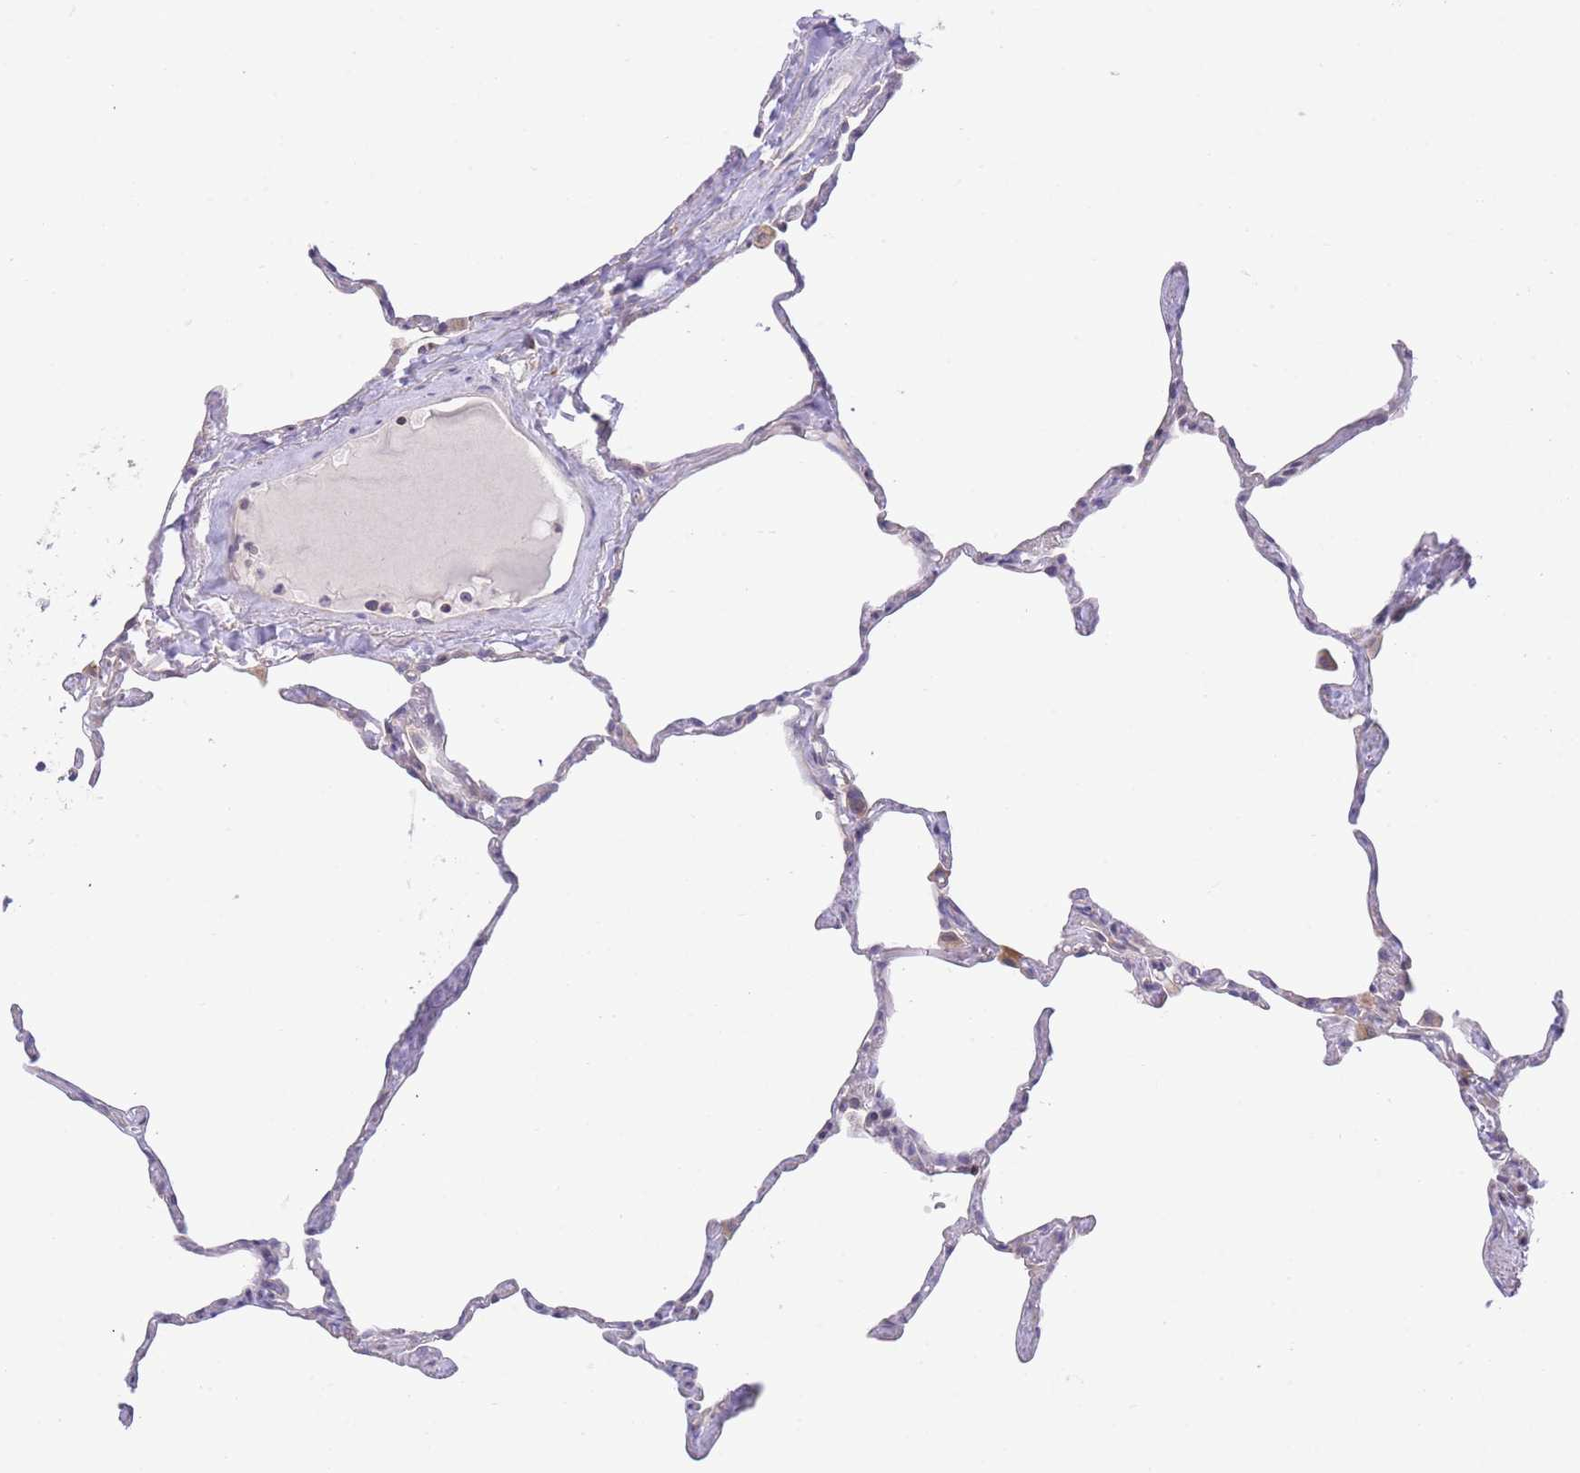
{"staining": {"intensity": "moderate", "quantity": "<25%", "location": "cytoplasmic/membranous"}, "tissue": "lung", "cell_type": "Alveolar cells", "image_type": "normal", "snomed": [{"axis": "morphology", "description": "Normal tissue, NOS"}, {"axis": "topography", "description": "Lung"}], "caption": "This is a histology image of immunohistochemistry (IHC) staining of benign lung, which shows moderate expression in the cytoplasmic/membranous of alveolar cells.", "gene": "BOLA2B", "patient": {"sex": "male", "age": 65}}